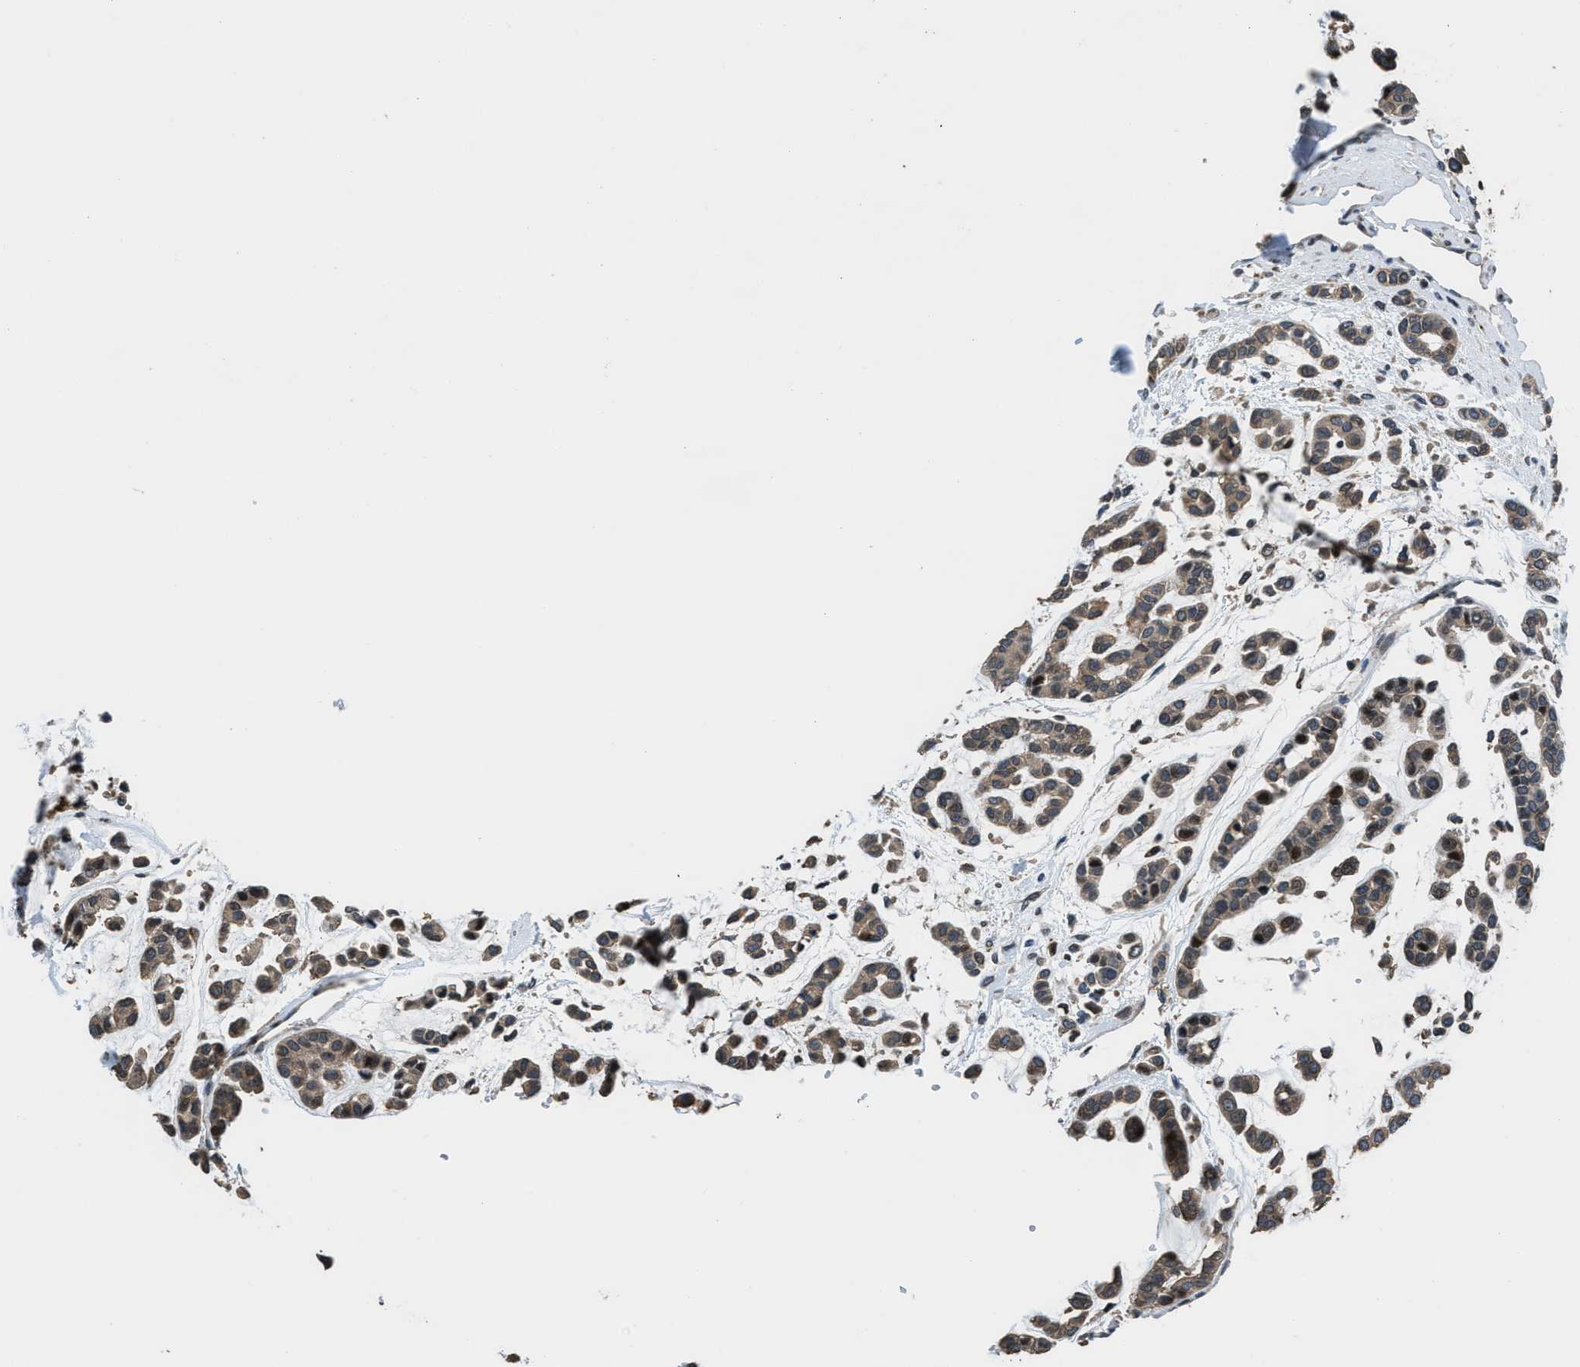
{"staining": {"intensity": "weak", "quantity": ">75%", "location": "cytoplasmic/membranous"}, "tissue": "head and neck cancer", "cell_type": "Tumor cells", "image_type": "cancer", "snomed": [{"axis": "morphology", "description": "Adenocarcinoma, NOS"}, {"axis": "morphology", "description": "Adenoma, NOS"}, {"axis": "topography", "description": "Head-Neck"}], "caption": "A low amount of weak cytoplasmic/membranous expression is seen in approximately >75% of tumor cells in head and neck cancer (adenoma) tissue.", "gene": "CTBS", "patient": {"sex": "female", "age": 55}}